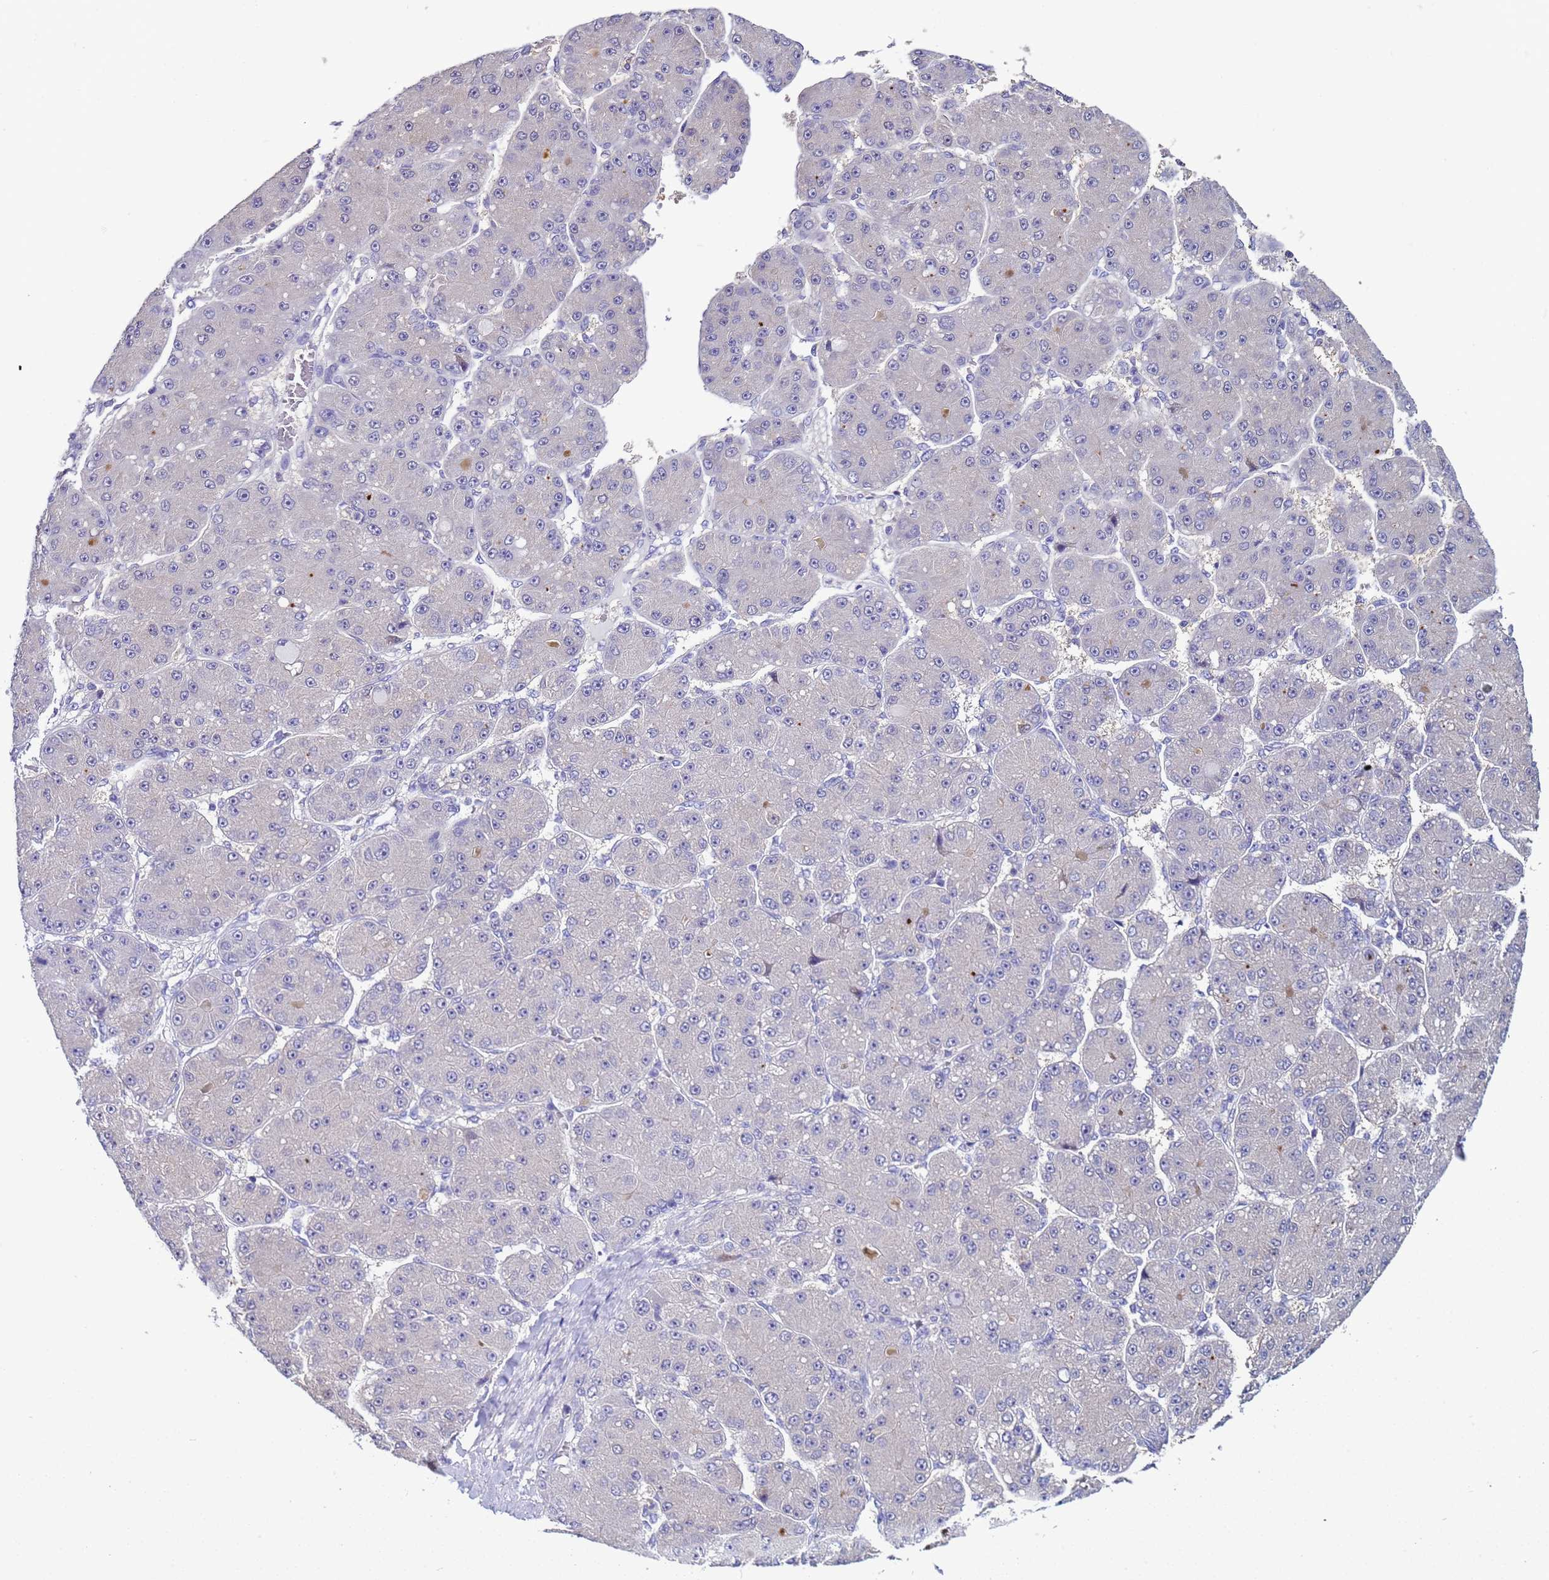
{"staining": {"intensity": "negative", "quantity": "none", "location": "none"}, "tissue": "liver cancer", "cell_type": "Tumor cells", "image_type": "cancer", "snomed": [{"axis": "morphology", "description": "Carcinoma, Hepatocellular, NOS"}, {"axis": "topography", "description": "Liver"}], "caption": "This is an IHC micrograph of human hepatocellular carcinoma (liver). There is no staining in tumor cells.", "gene": "ELMOD2", "patient": {"sex": "male", "age": 67}}